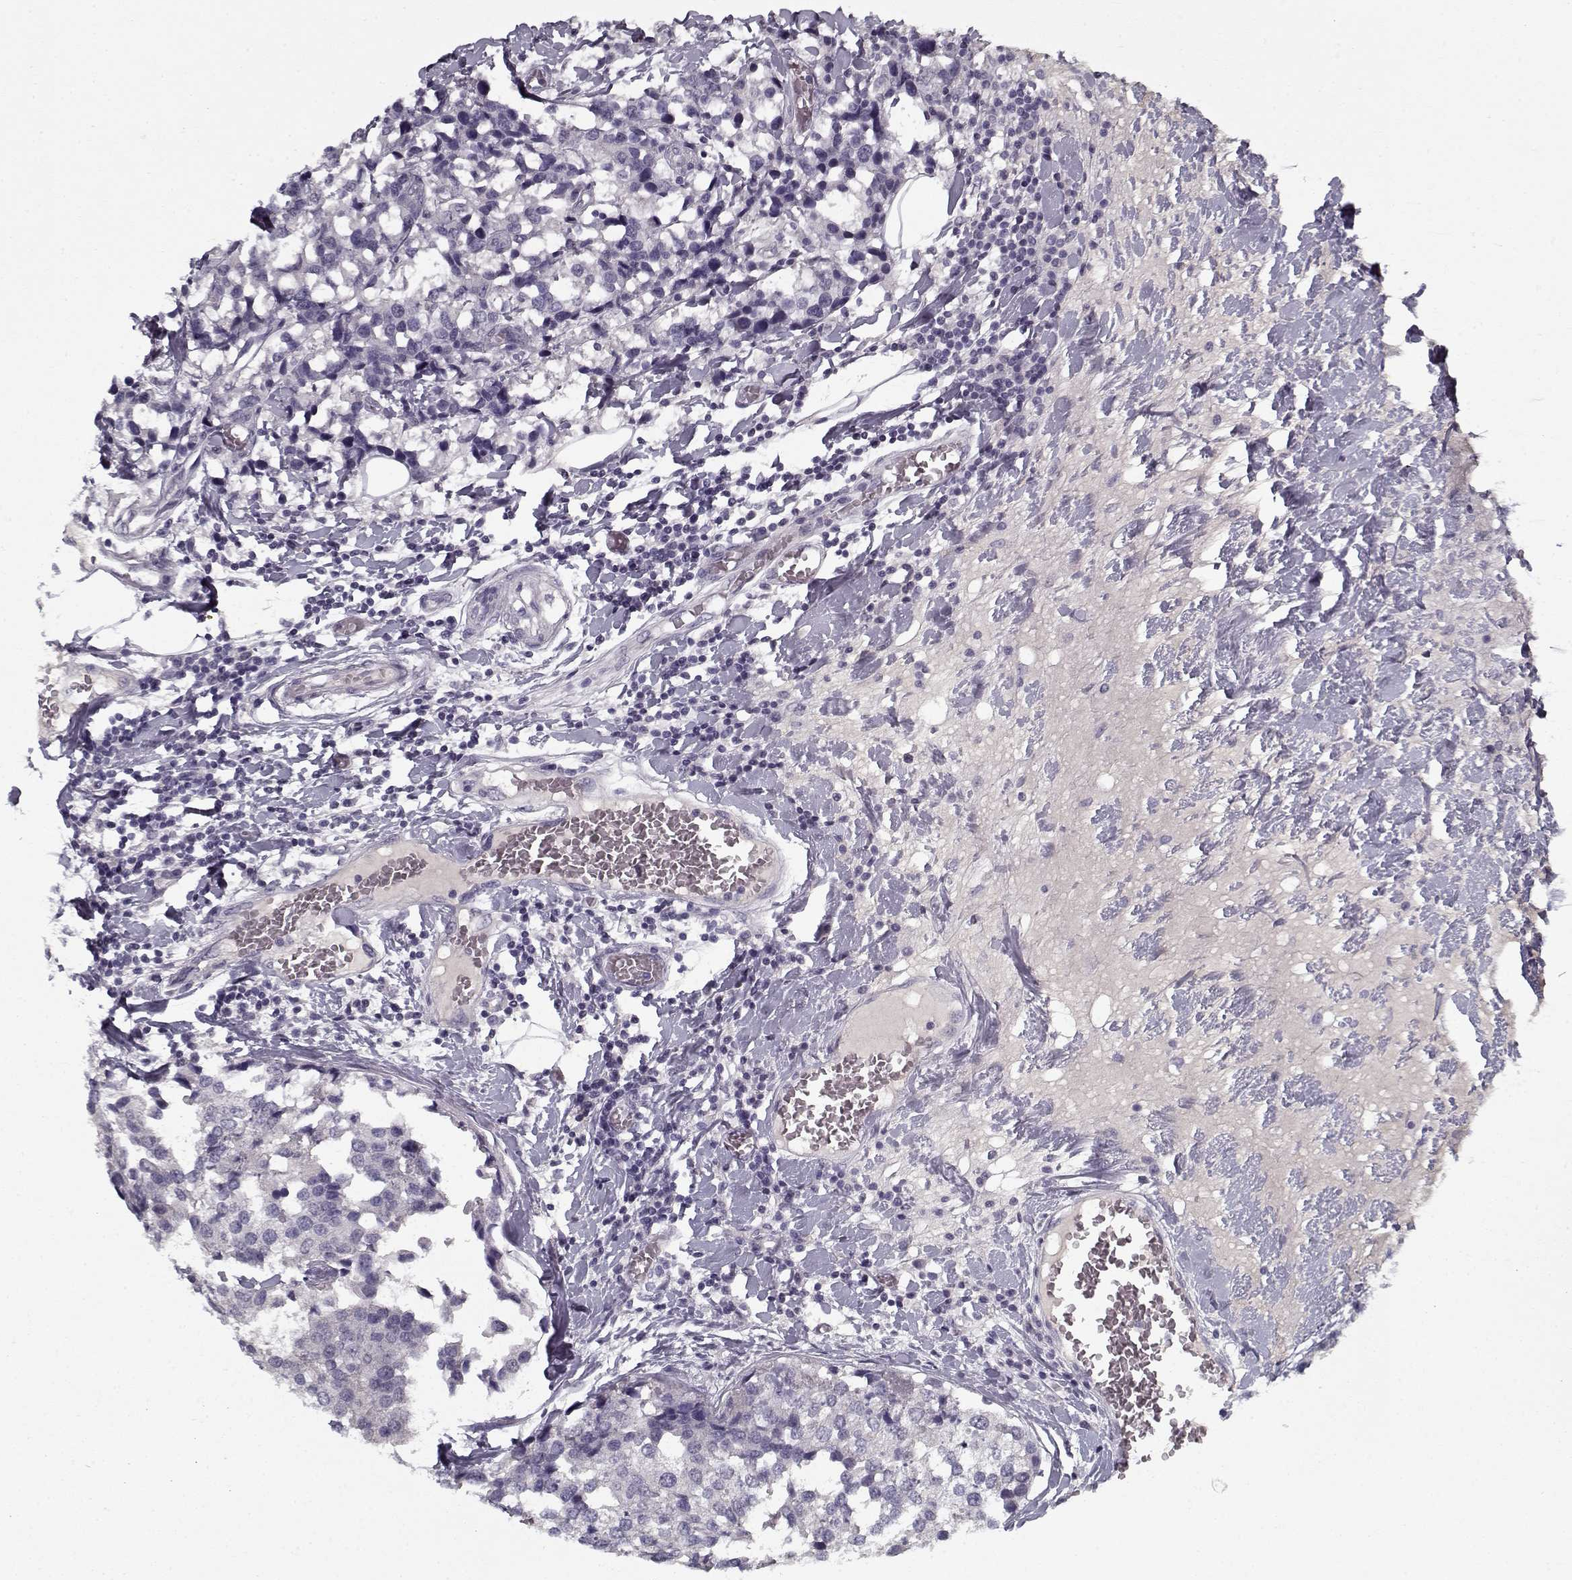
{"staining": {"intensity": "negative", "quantity": "none", "location": "none"}, "tissue": "breast cancer", "cell_type": "Tumor cells", "image_type": "cancer", "snomed": [{"axis": "morphology", "description": "Lobular carcinoma"}, {"axis": "topography", "description": "Breast"}], "caption": "Micrograph shows no significant protein expression in tumor cells of breast cancer.", "gene": "SPACA9", "patient": {"sex": "female", "age": 59}}